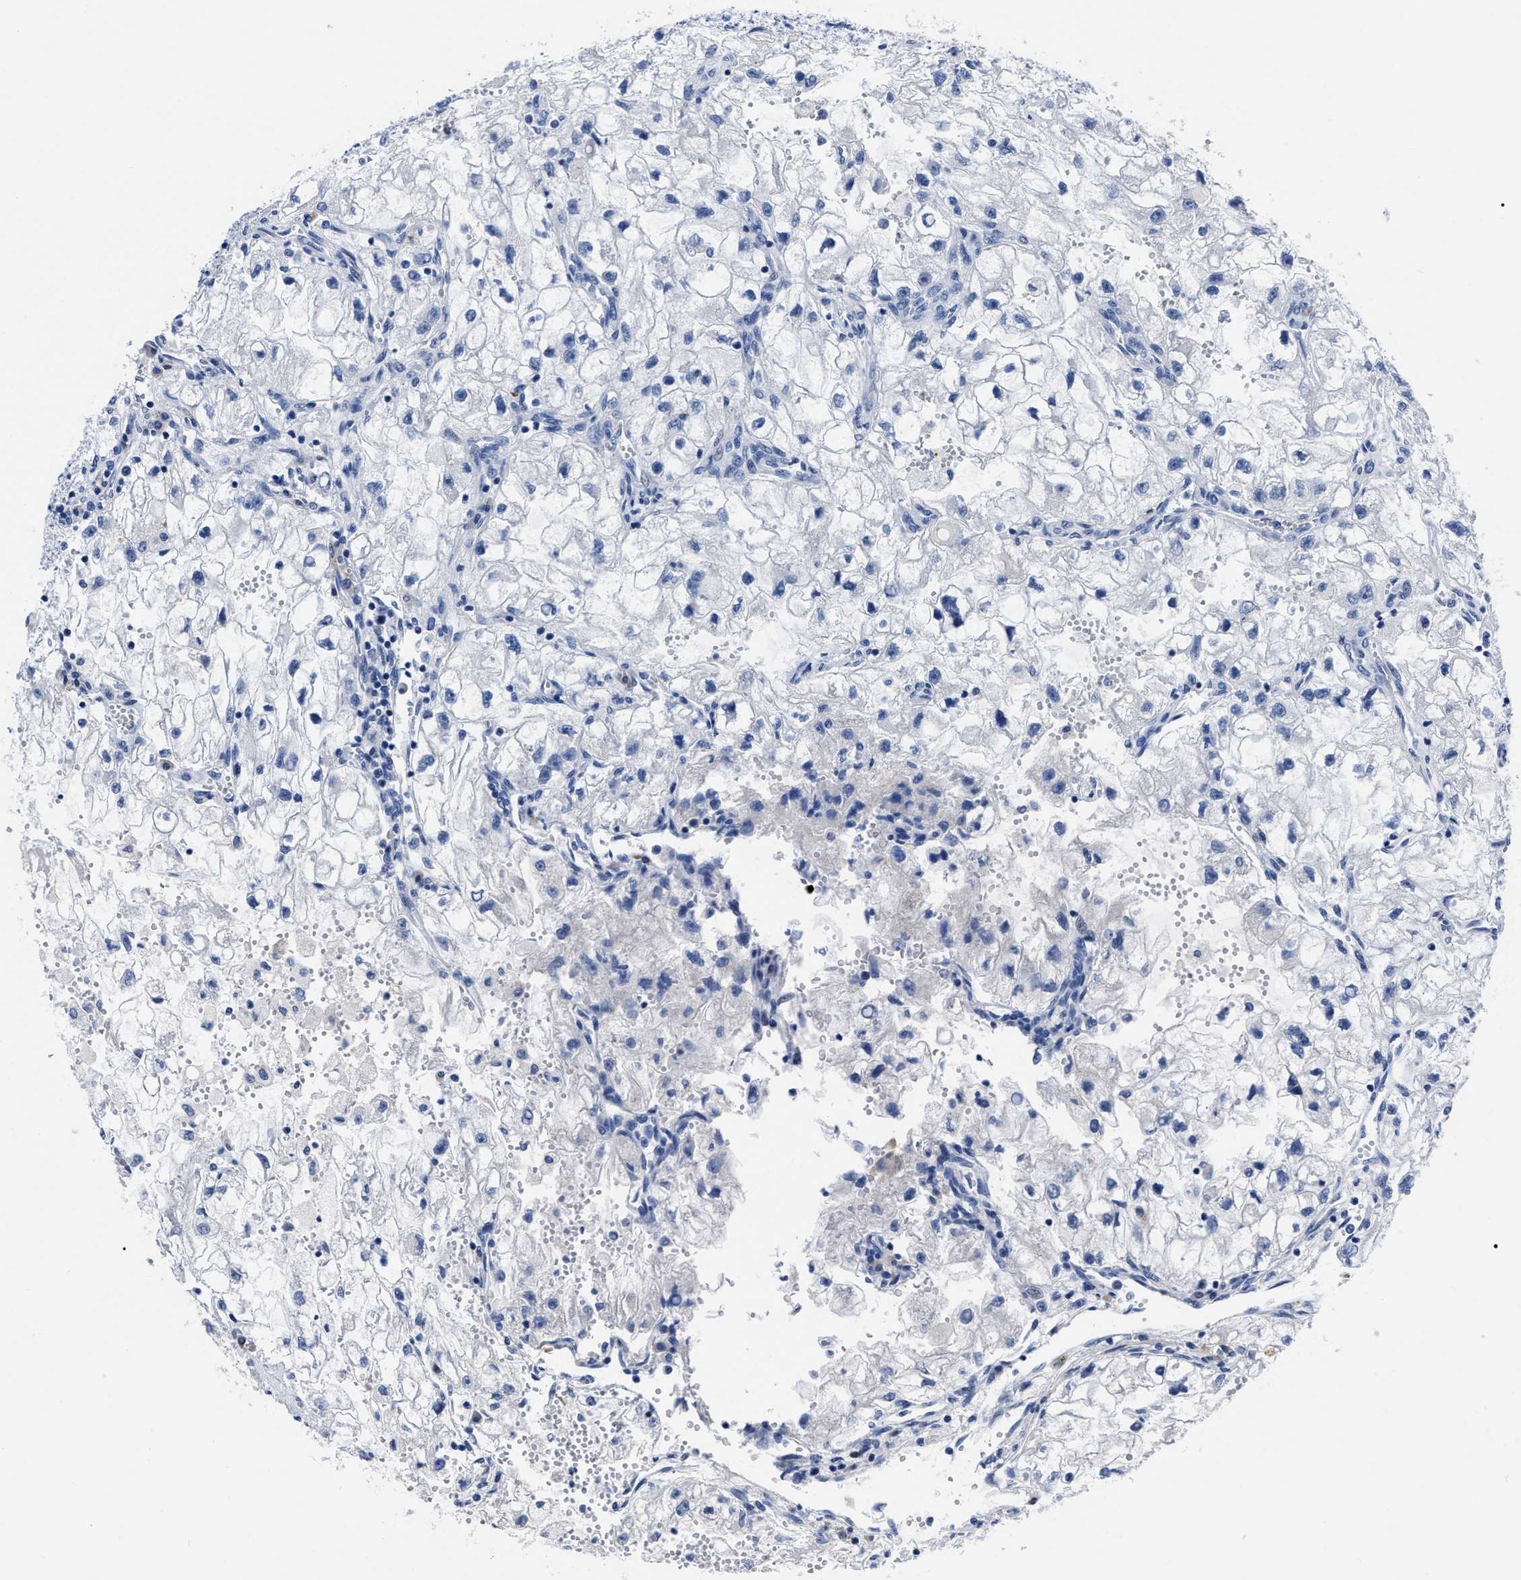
{"staining": {"intensity": "negative", "quantity": "none", "location": "none"}, "tissue": "renal cancer", "cell_type": "Tumor cells", "image_type": "cancer", "snomed": [{"axis": "morphology", "description": "Adenocarcinoma, NOS"}, {"axis": "topography", "description": "Kidney"}], "caption": "Adenocarcinoma (renal) stained for a protein using immunohistochemistry (IHC) displays no positivity tumor cells.", "gene": "MOV10L1", "patient": {"sex": "female", "age": 70}}